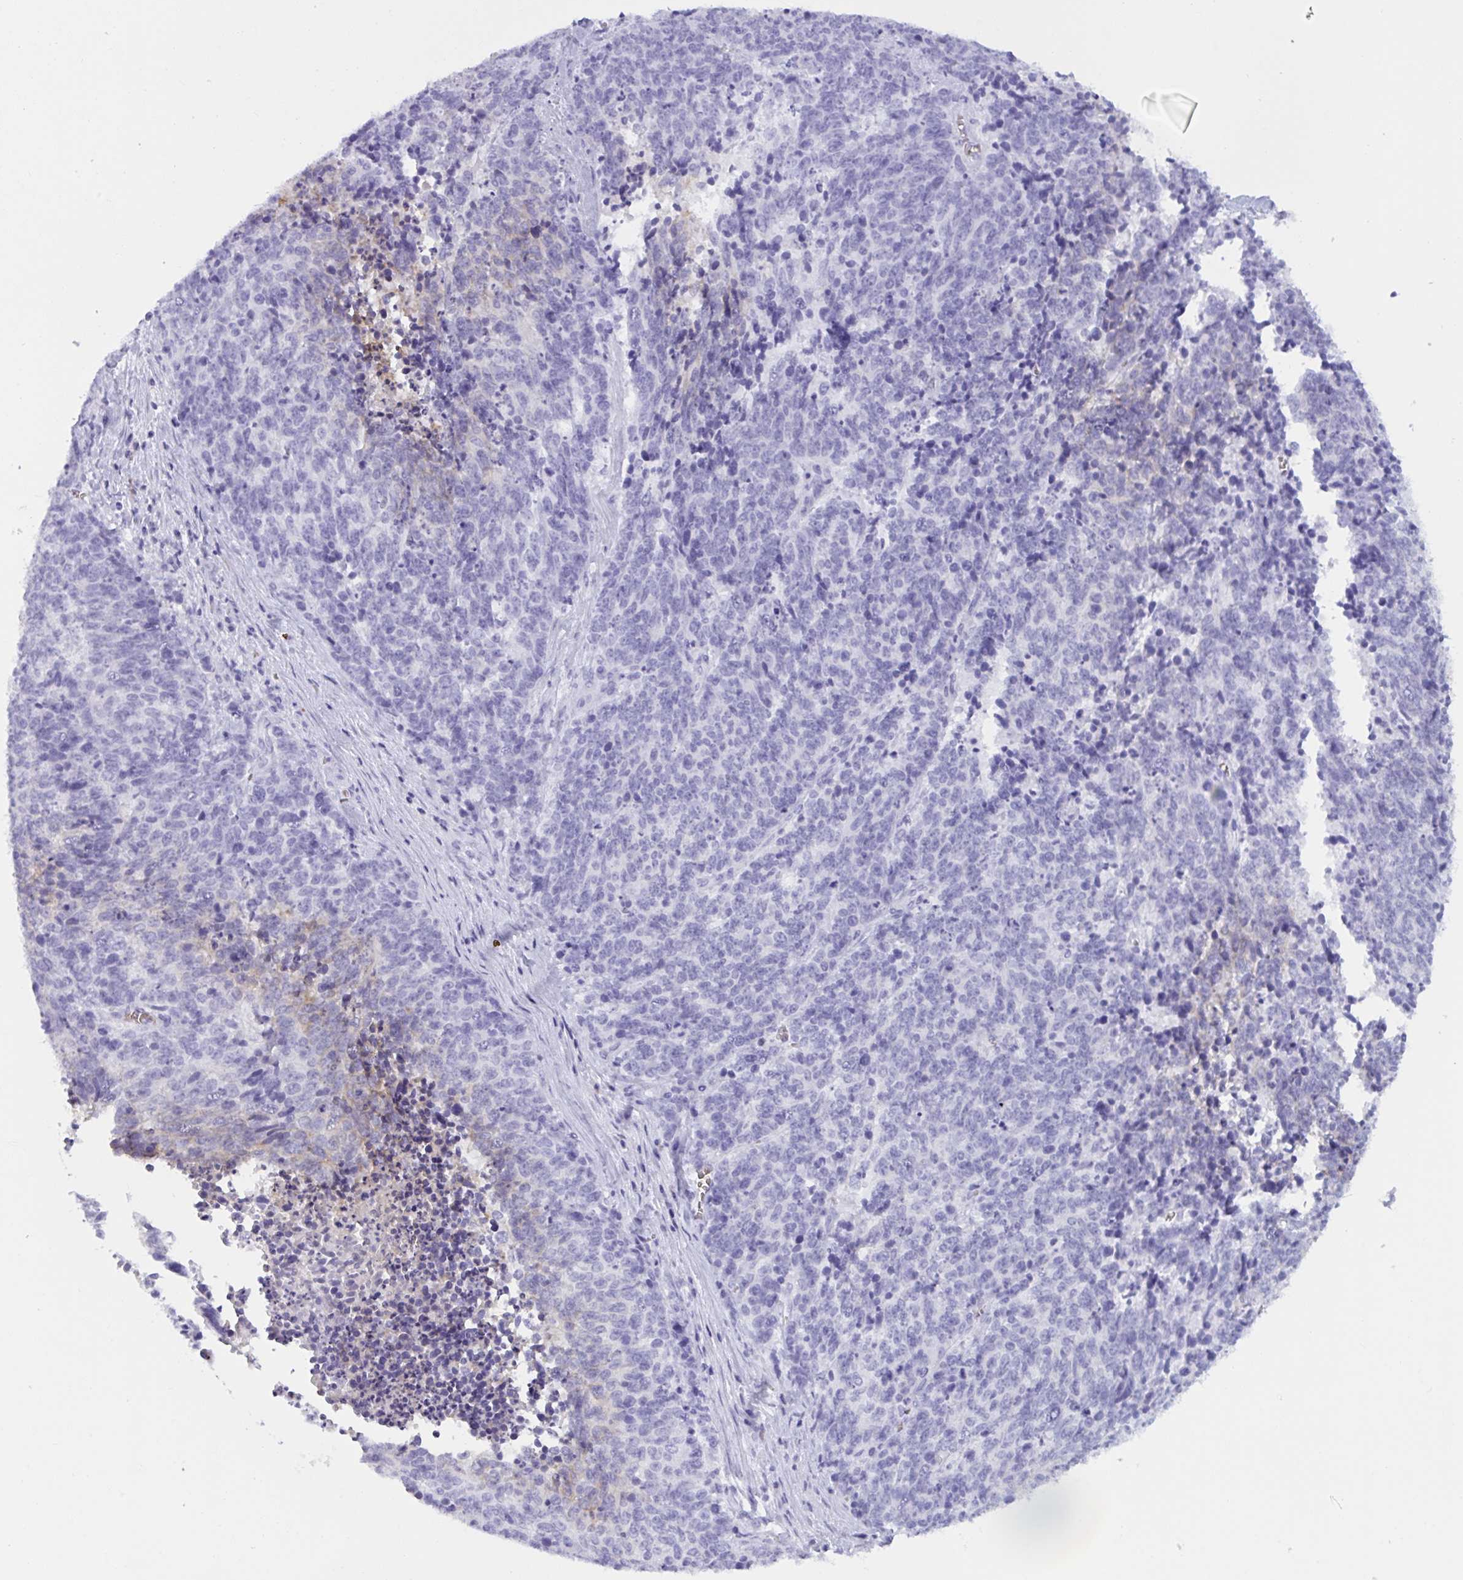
{"staining": {"intensity": "negative", "quantity": "none", "location": "none"}, "tissue": "cervical cancer", "cell_type": "Tumor cells", "image_type": "cancer", "snomed": [{"axis": "morphology", "description": "Squamous cell carcinoma, NOS"}, {"axis": "topography", "description": "Cervix"}], "caption": "High power microscopy image of an immunohistochemistry micrograph of cervical squamous cell carcinoma, revealing no significant positivity in tumor cells.", "gene": "SLC2A1", "patient": {"sex": "female", "age": 29}}